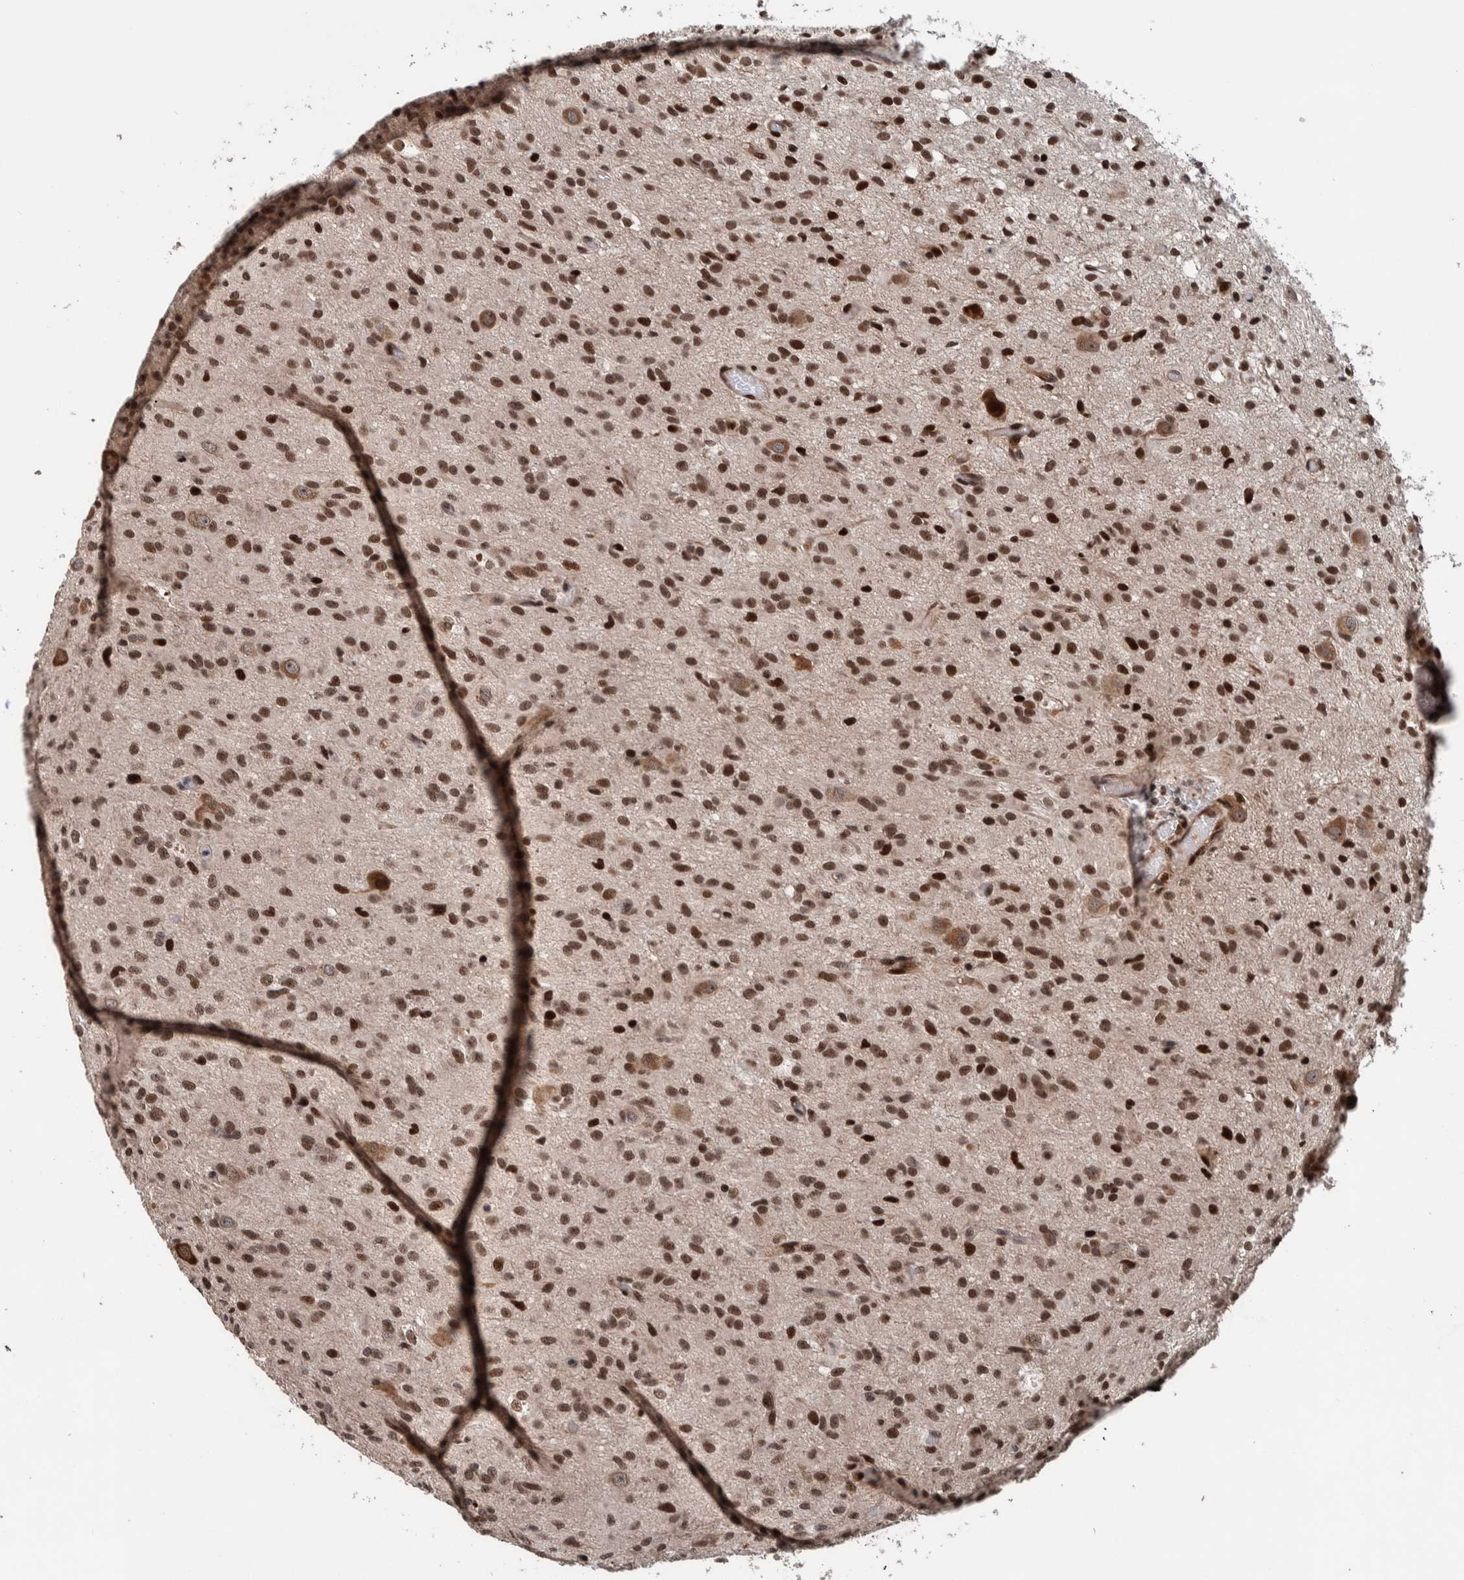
{"staining": {"intensity": "moderate", "quantity": ">75%", "location": "nuclear"}, "tissue": "glioma", "cell_type": "Tumor cells", "image_type": "cancer", "snomed": [{"axis": "morphology", "description": "Glioma, malignant, High grade"}, {"axis": "topography", "description": "Brain"}], "caption": "Approximately >75% of tumor cells in malignant high-grade glioma display moderate nuclear protein staining as visualized by brown immunohistochemical staining.", "gene": "CHD4", "patient": {"sex": "female", "age": 59}}